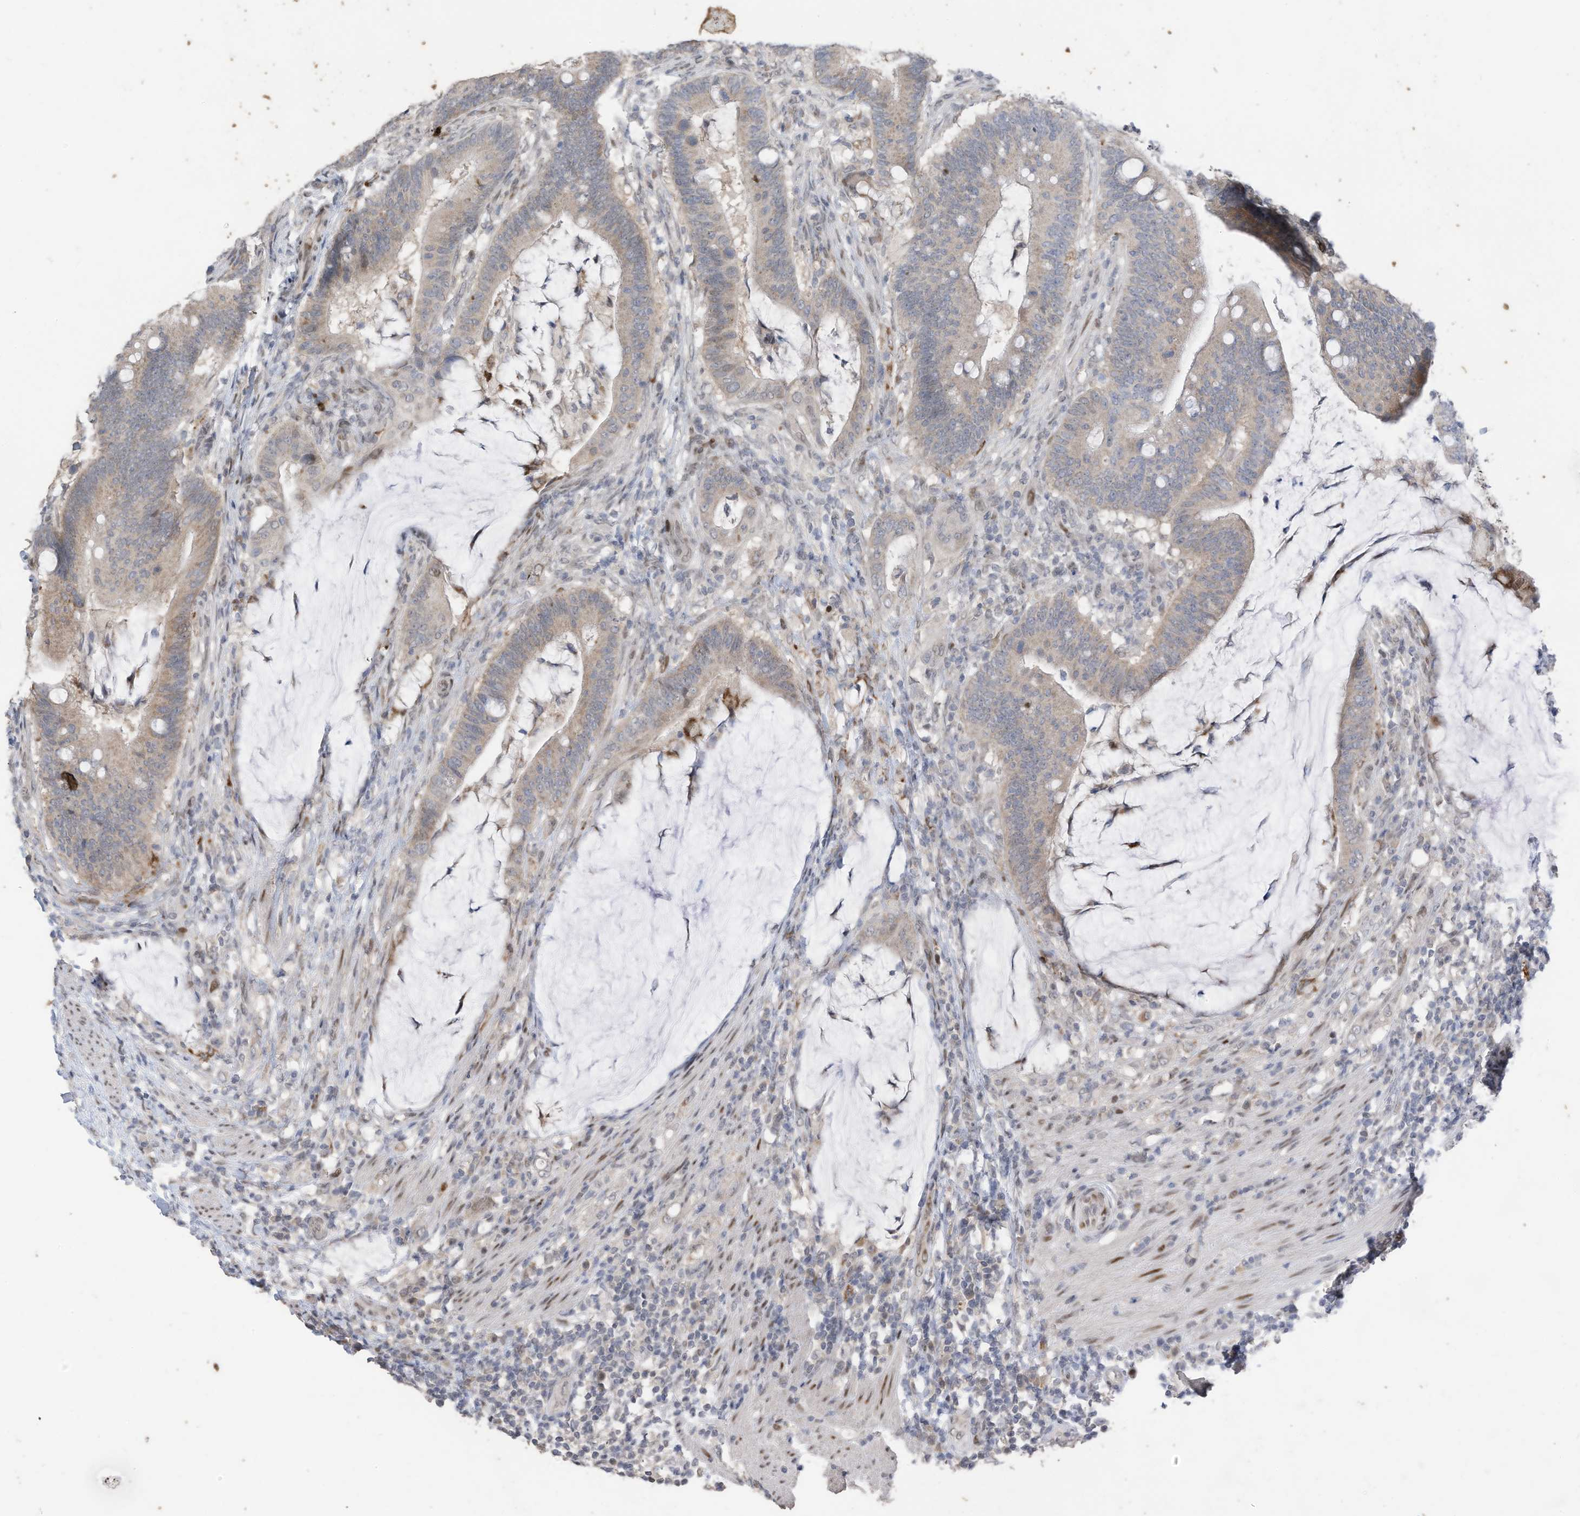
{"staining": {"intensity": "negative", "quantity": "none", "location": "none"}, "tissue": "colorectal cancer", "cell_type": "Tumor cells", "image_type": "cancer", "snomed": [{"axis": "morphology", "description": "Adenocarcinoma, NOS"}, {"axis": "topography", "description": "Colon"}], "caption": "An image of human colorectal cancer is negative for staining in tumor cells. (Stains: DAB (3,3'-diaminobenzidine) immunohistochemistry (IHC) with hematoxylin counter stain, Microscopy: brightfield microscopy at high magnification).", "gene": "RABL3", "patient": {"sex": "female", "age": 66}}